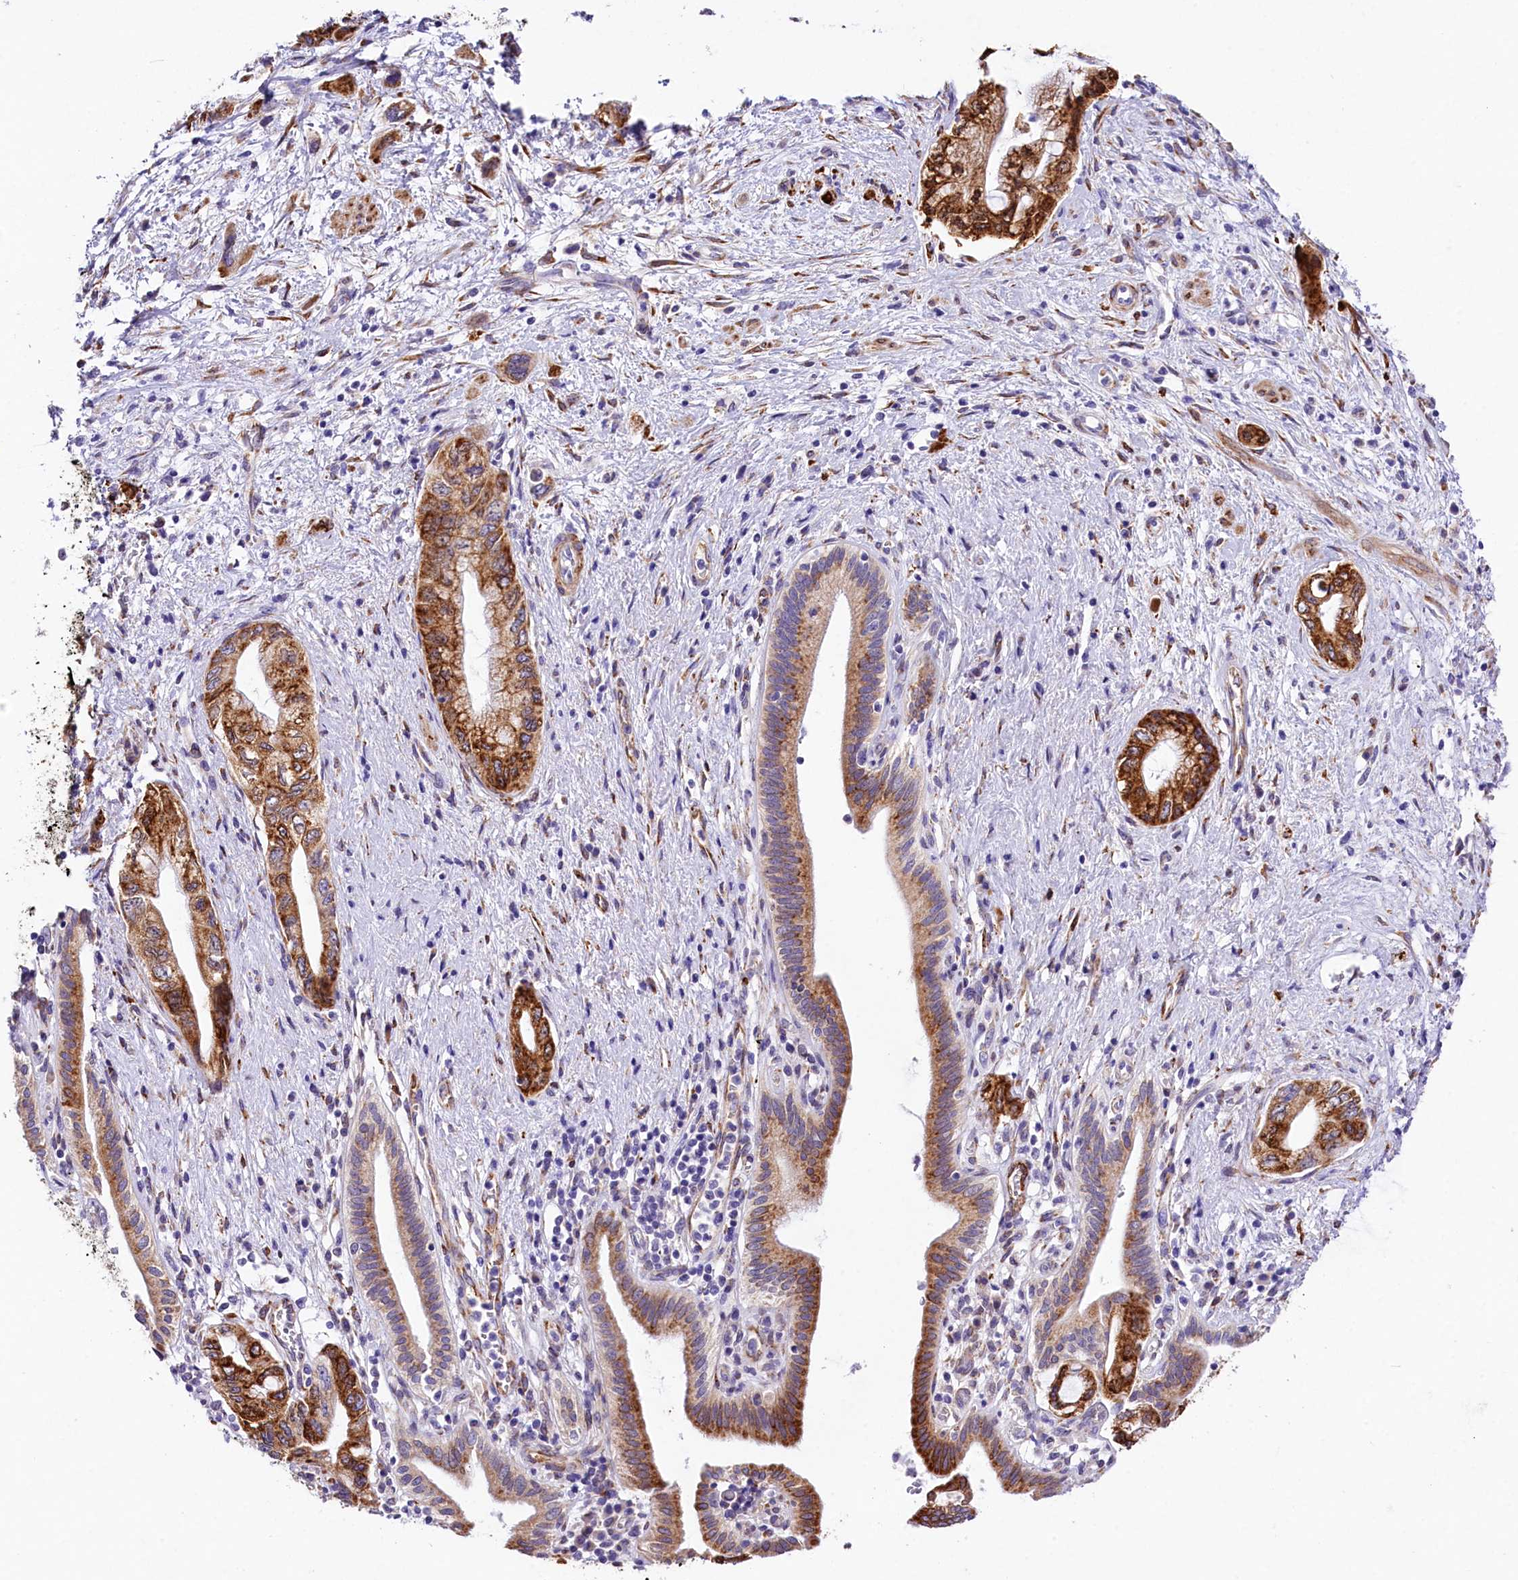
{"staining": {"intensity": "strong", "quantity": ">75%", "location": "cytoplasmic/membranous"}, "tissue": "pancreatic cancer", "cell_type": "Tumor cells", "image_type": "cancer", "snomed": [{"axis": "morphology", "description": "Adenocarcinoma, NOS"}, {"axis": "topography", "description": "Pancreas"}], "caption": "About >75% of tumor cells in human adenocarcinoma (pancreatic) show strong cytoplasmic/membranous protein staining as visualized by brown immunohistochemical staining.", "gene": "ITGA1", "patient": {"sex": "female", "age": 73}}